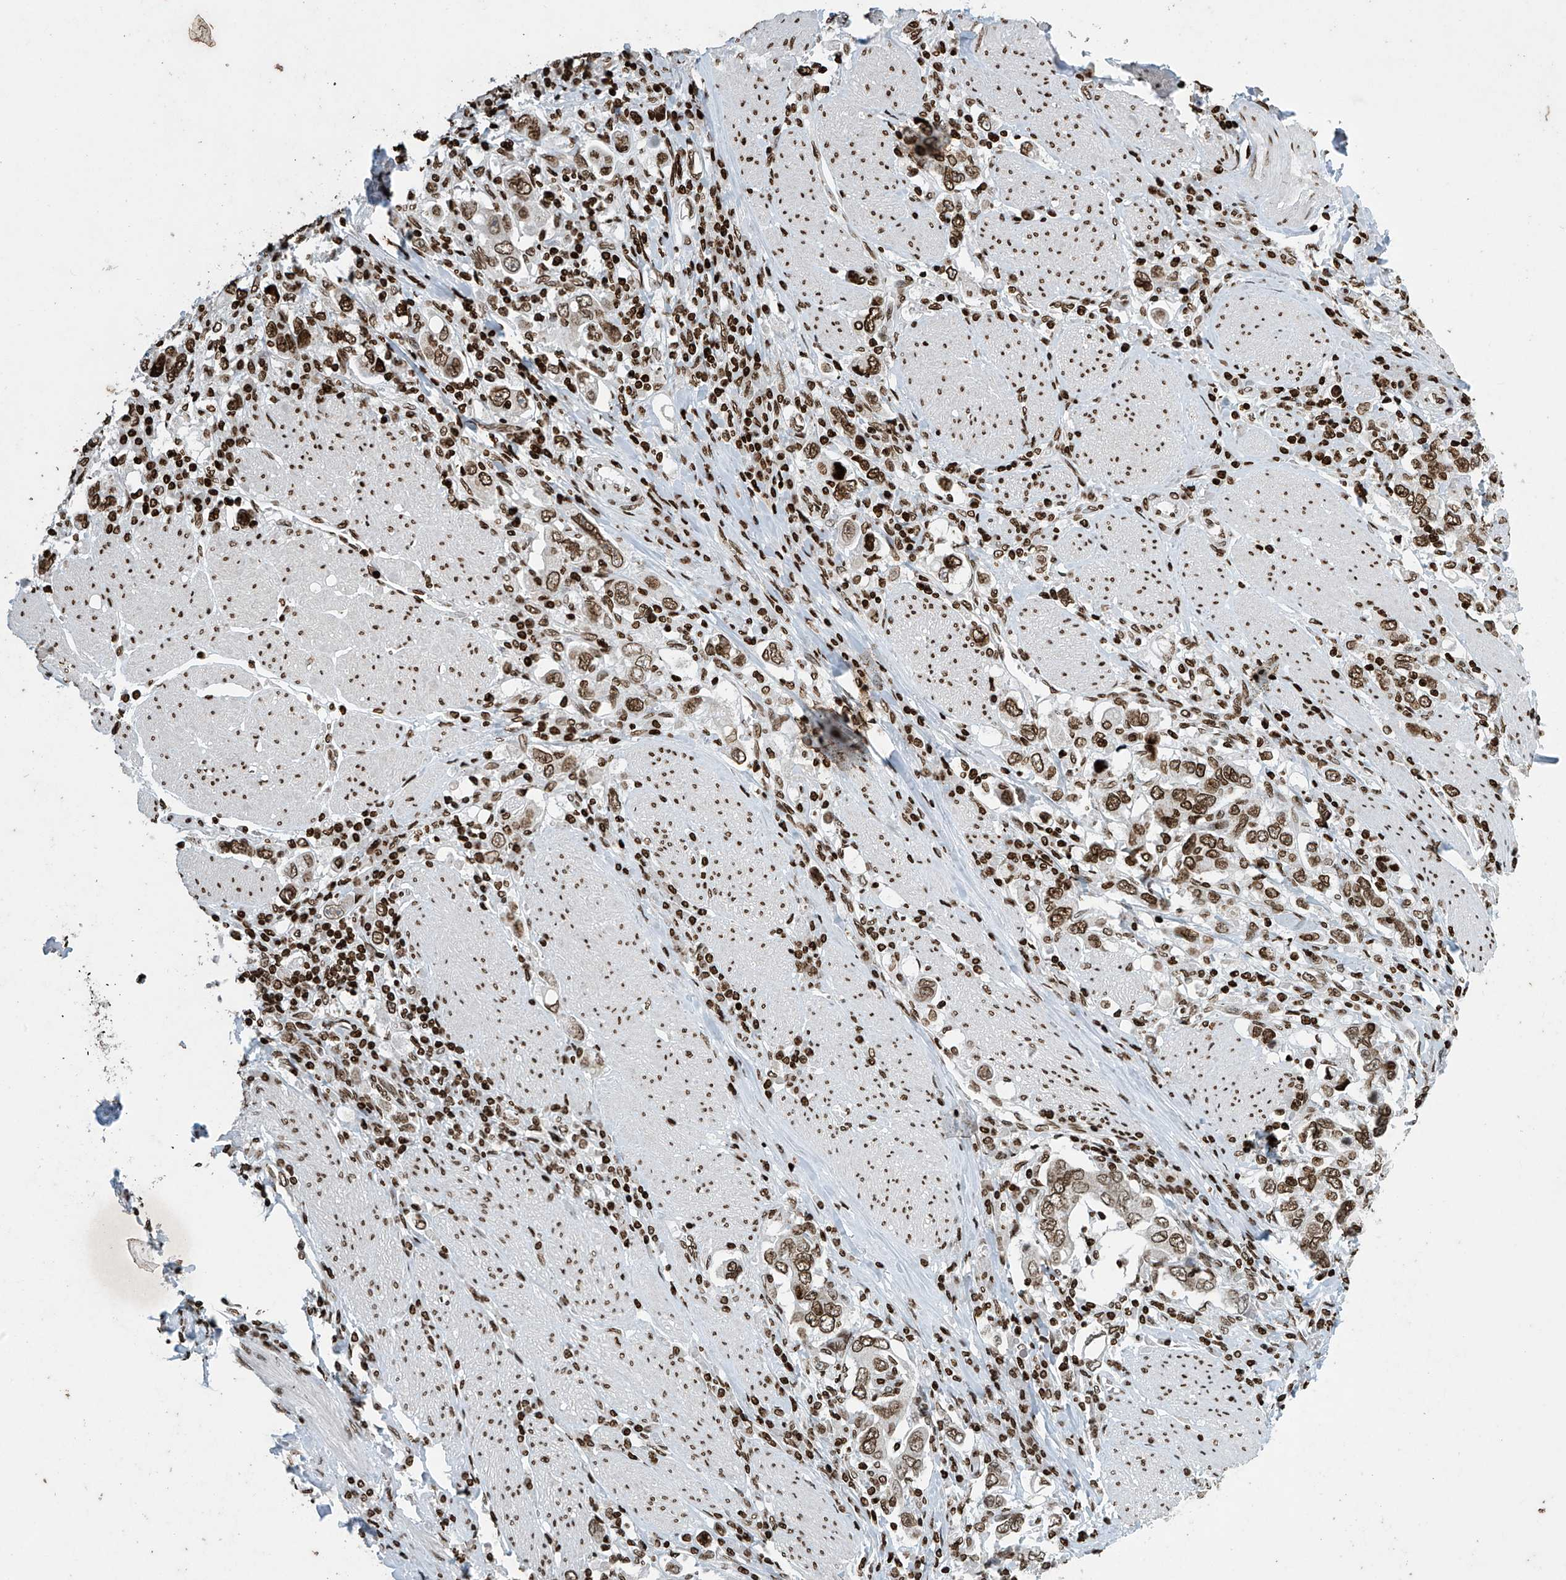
{"staining": {"intensity": "moderate", "quantity": ">75%", "location": "nuclear"}, "tissue": "stomach cancer", "cell_type": "Tumor cells", "image_type": "cancer", "snomed": [{"axis": "morphology", "description": "Adenocarcinoma, NOS"}, {"axis": "topography", "description": "Stomach, upper"}], "caption": "Protein positivity by immunohistochemistry exhibits moderate nuclear expression in about >75% of tumor cells in stomach cancer.", "gene": "H4C16", "patient": {"sex": "male", "age": 62}}